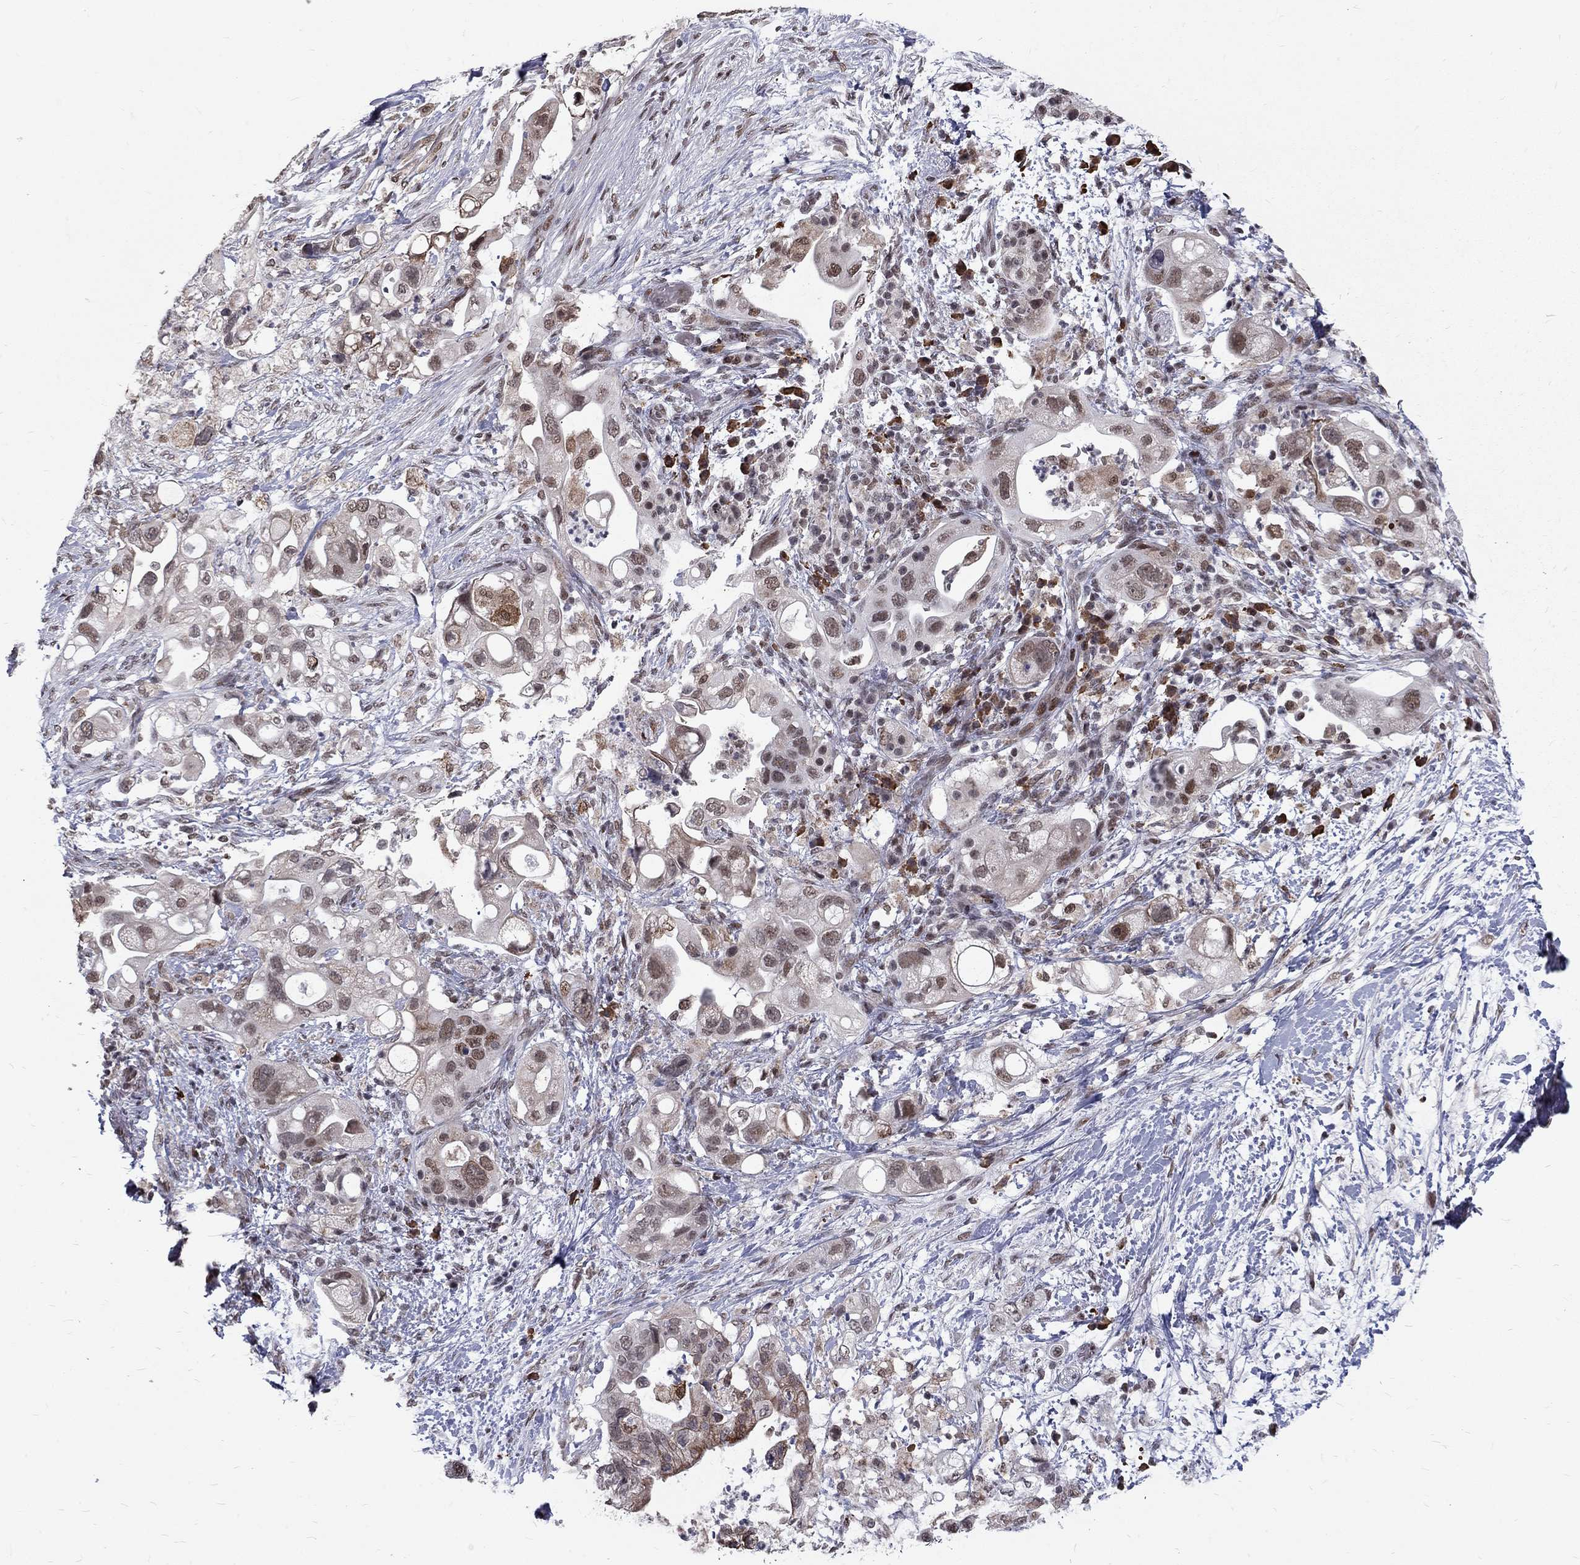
{"staining": {"intensity": "moderate", "quantity": "<25%", "location": "nuclear"}, "tissue": "pancreatic cancer", "cell_type": "Tumor cells", "image_type": "cancer", "snomed": [{"axis": "morphology", "description": "Adenocarcinoma, NOS"}, {"axis": "topography", "description": "Pancreas"}], "caption": "Immunohistochemical staining of human pancreatic adenocarcinoma demonstrates low levels of moderate nuclear positivity in about <25% of tumor cells.", "gene": "TCEAL1", "patient": {"sex": "female", "age": 72}}